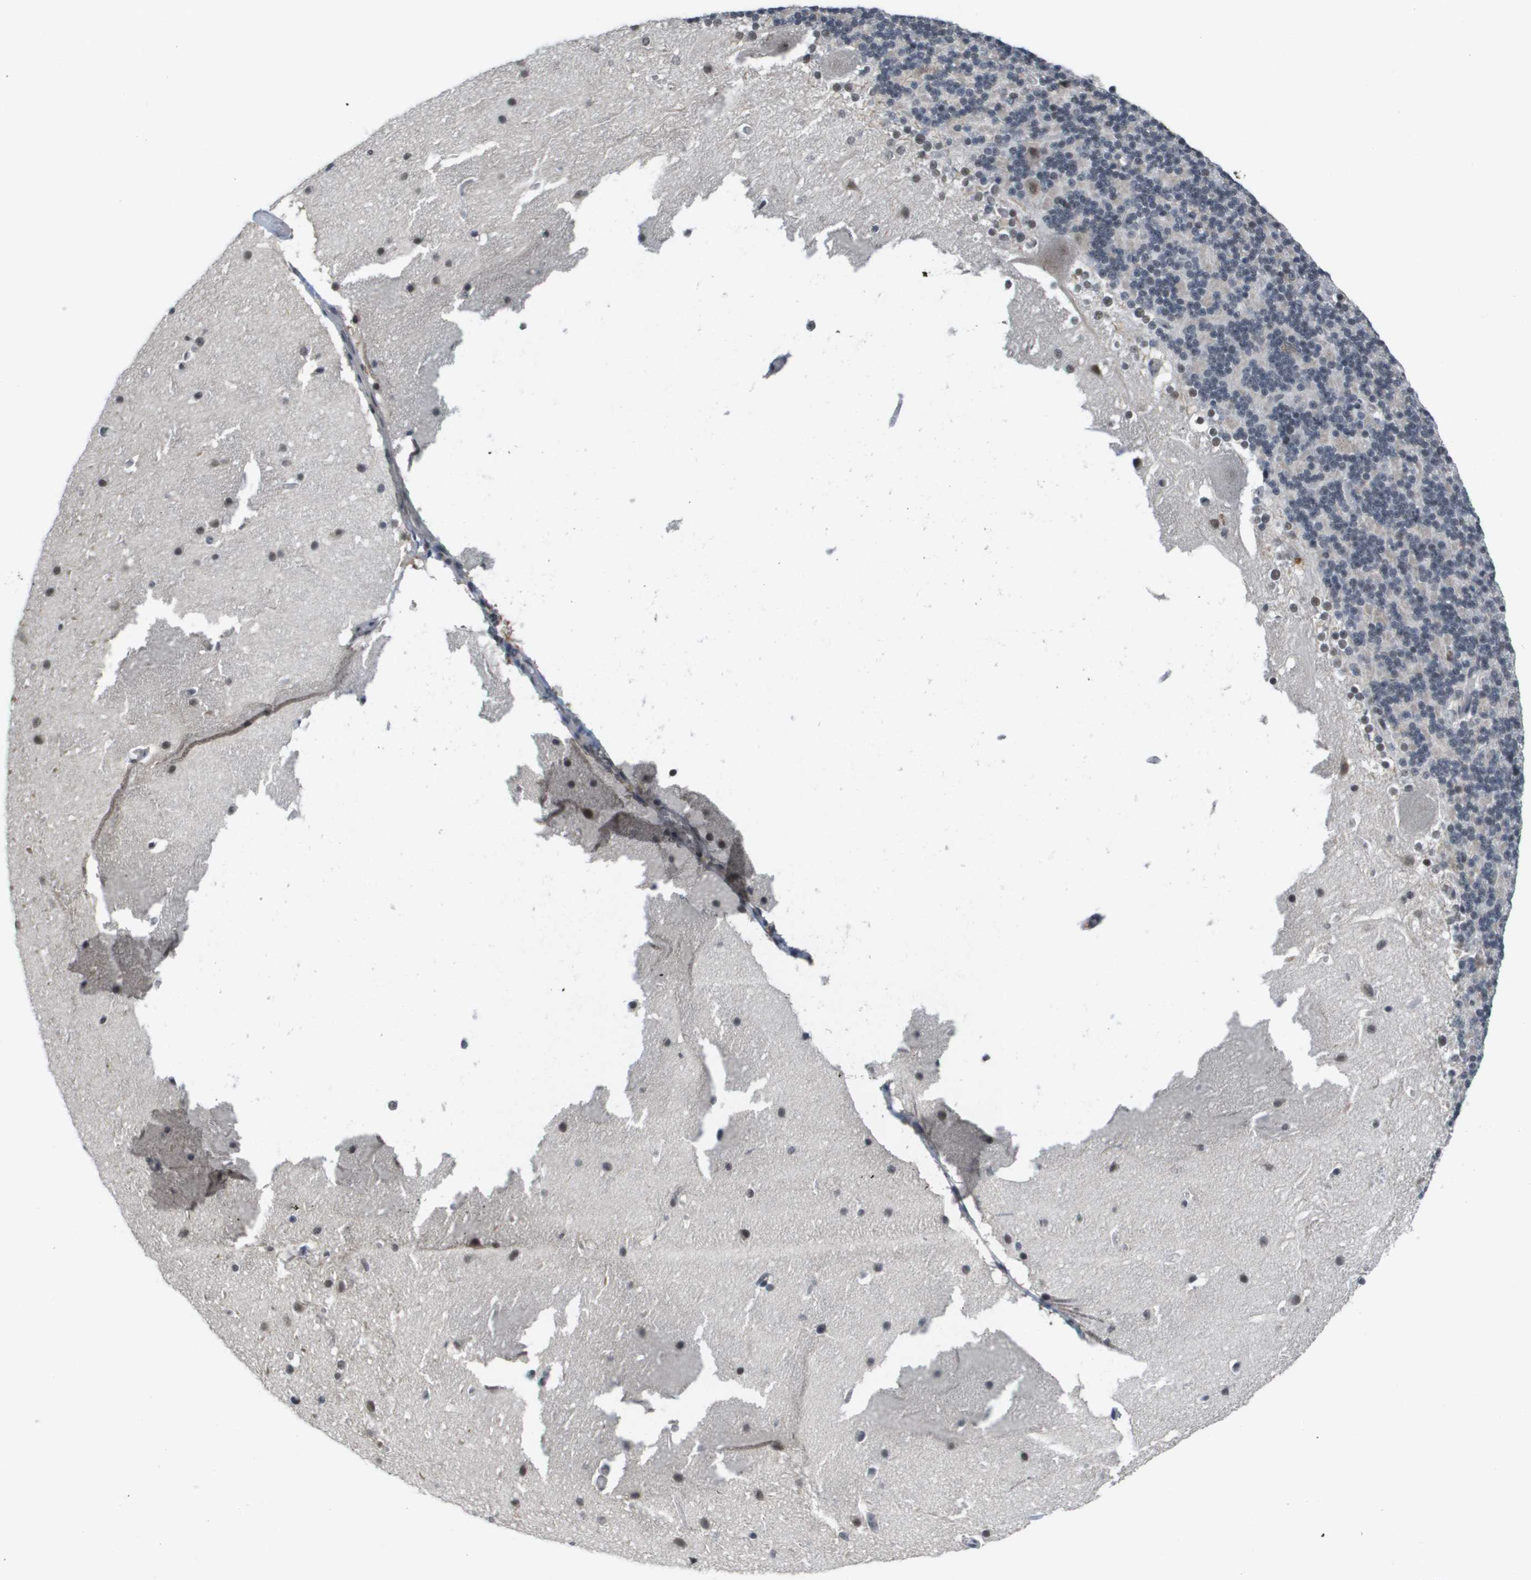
{"staining": {"intensity": "weak", "quantity": "<25%", "location": "nuclear"}, "tissue": "cerebellum", "cell_type": "Cells in granular layer", "image_type": "normal", "snomed": [{"axis": "morphology", "description": "Normal tissue, NOS"}, {"axis": "topography", "description": "Cerebellum"}], "caption": "Histopathology image shows no protein staining in cells in granular layer of unremarkable cerebellum. (Immunohistochemistry, brightfield microscopy, high magnification).", "gene": "ISY1", "patient": {"sex": "female", "age": 19}}